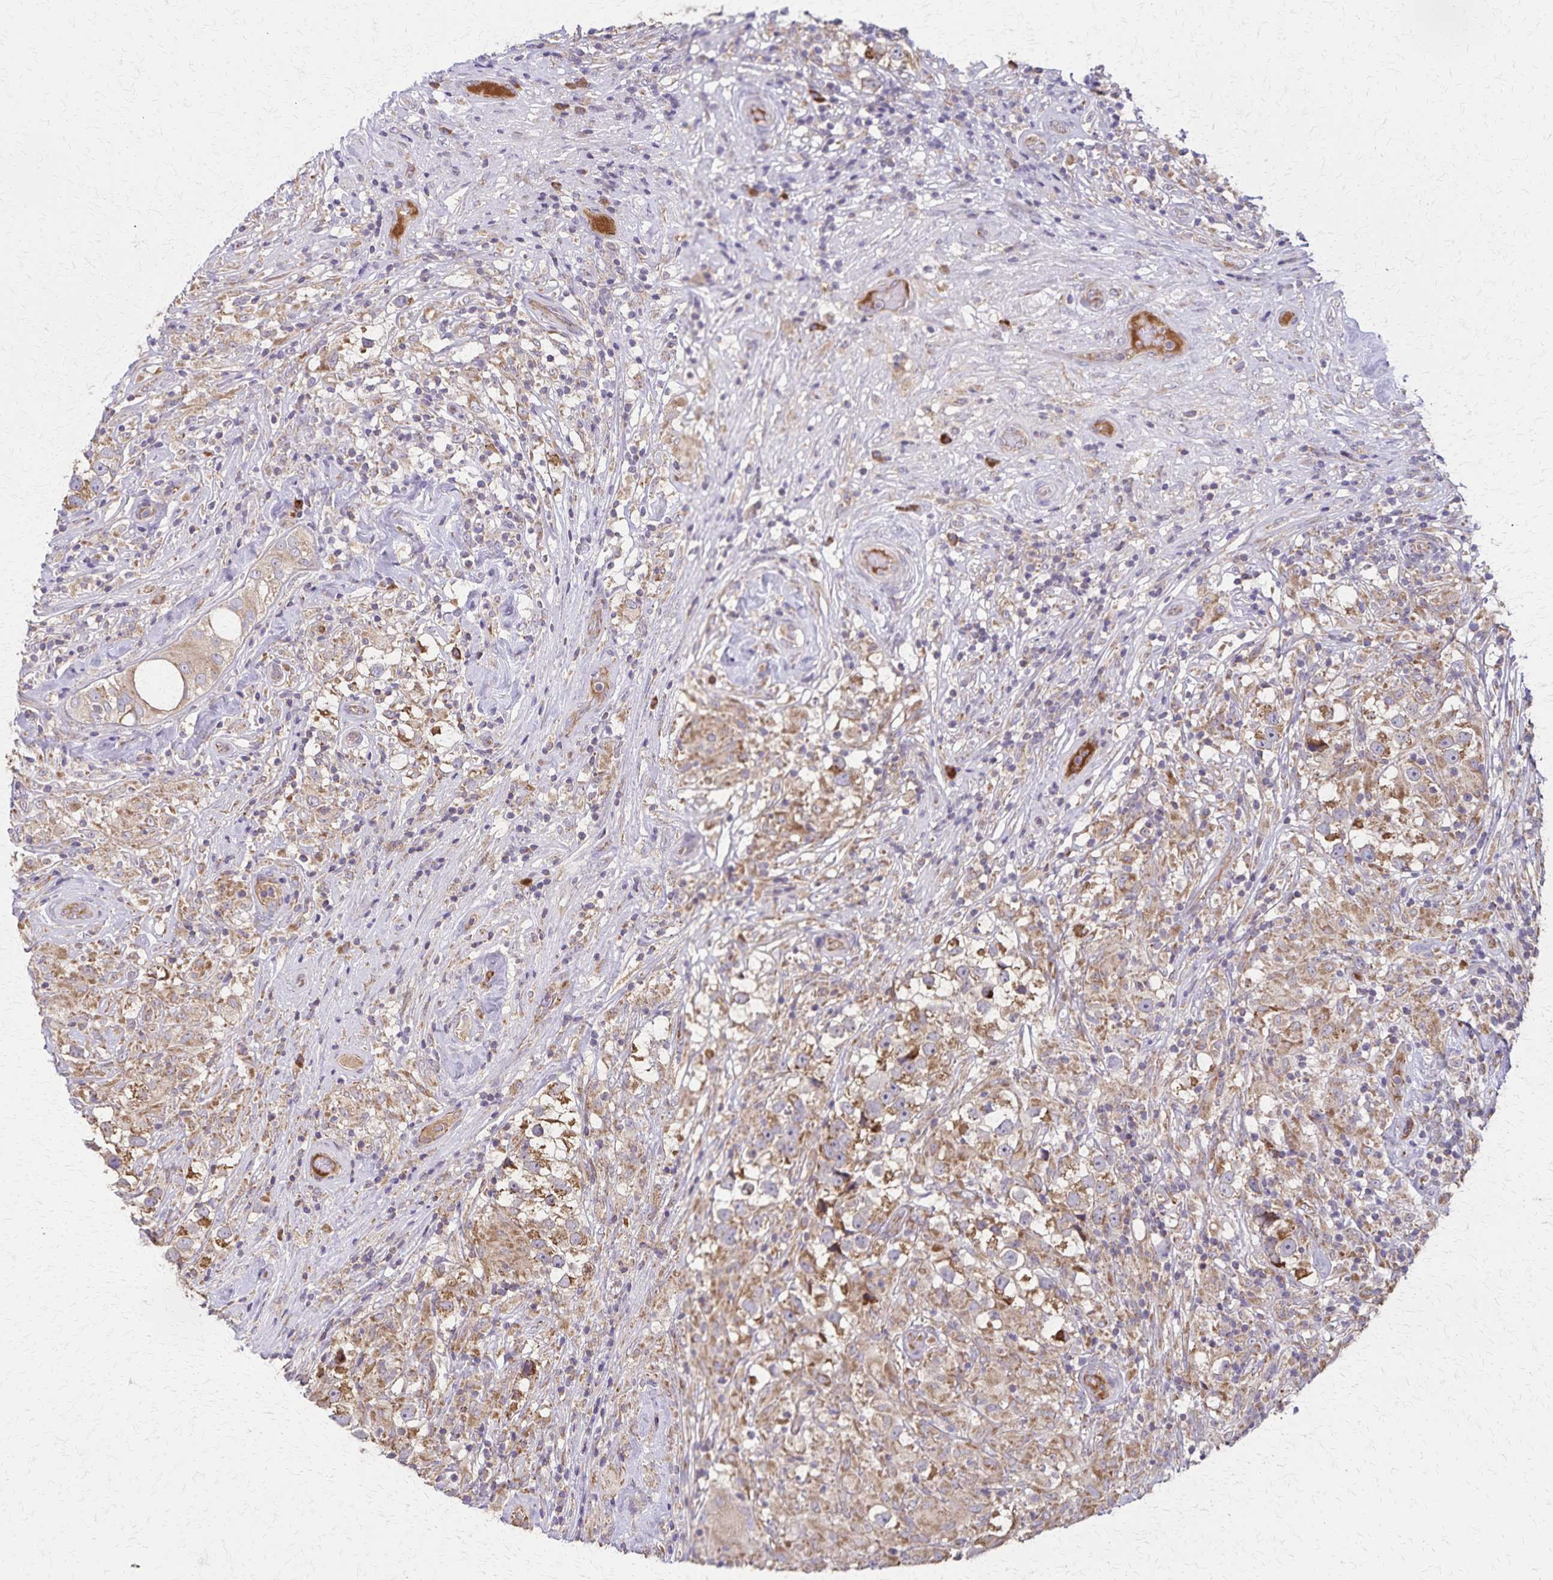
{"staining": {"intensity": "moderate", "quantity": ">75%", "location": "cytoplasmic/membranous"}, "tissue": "testis cancer", "cell_type": "Tumor cells", "image_type": "cancer", "snomed": [{"axis": "morphology", "description": "Seminoma, NOS"}, {"axis": "topography", "description": "Testis"}], "caption": "Protein expression analysis of testis seminoma demonstrates moderate cytoplasmic/membranous staining in about >75% of tumor cells. The staining was performed using DAB (3,3'-diaminobenzidine) to visualize the protein expression in brown, while the nuclei were stained in blue with hematoxylin (Magnification: 20x).", "gene": "RNF10", "patient": {"sex": "male", "age": 46}}